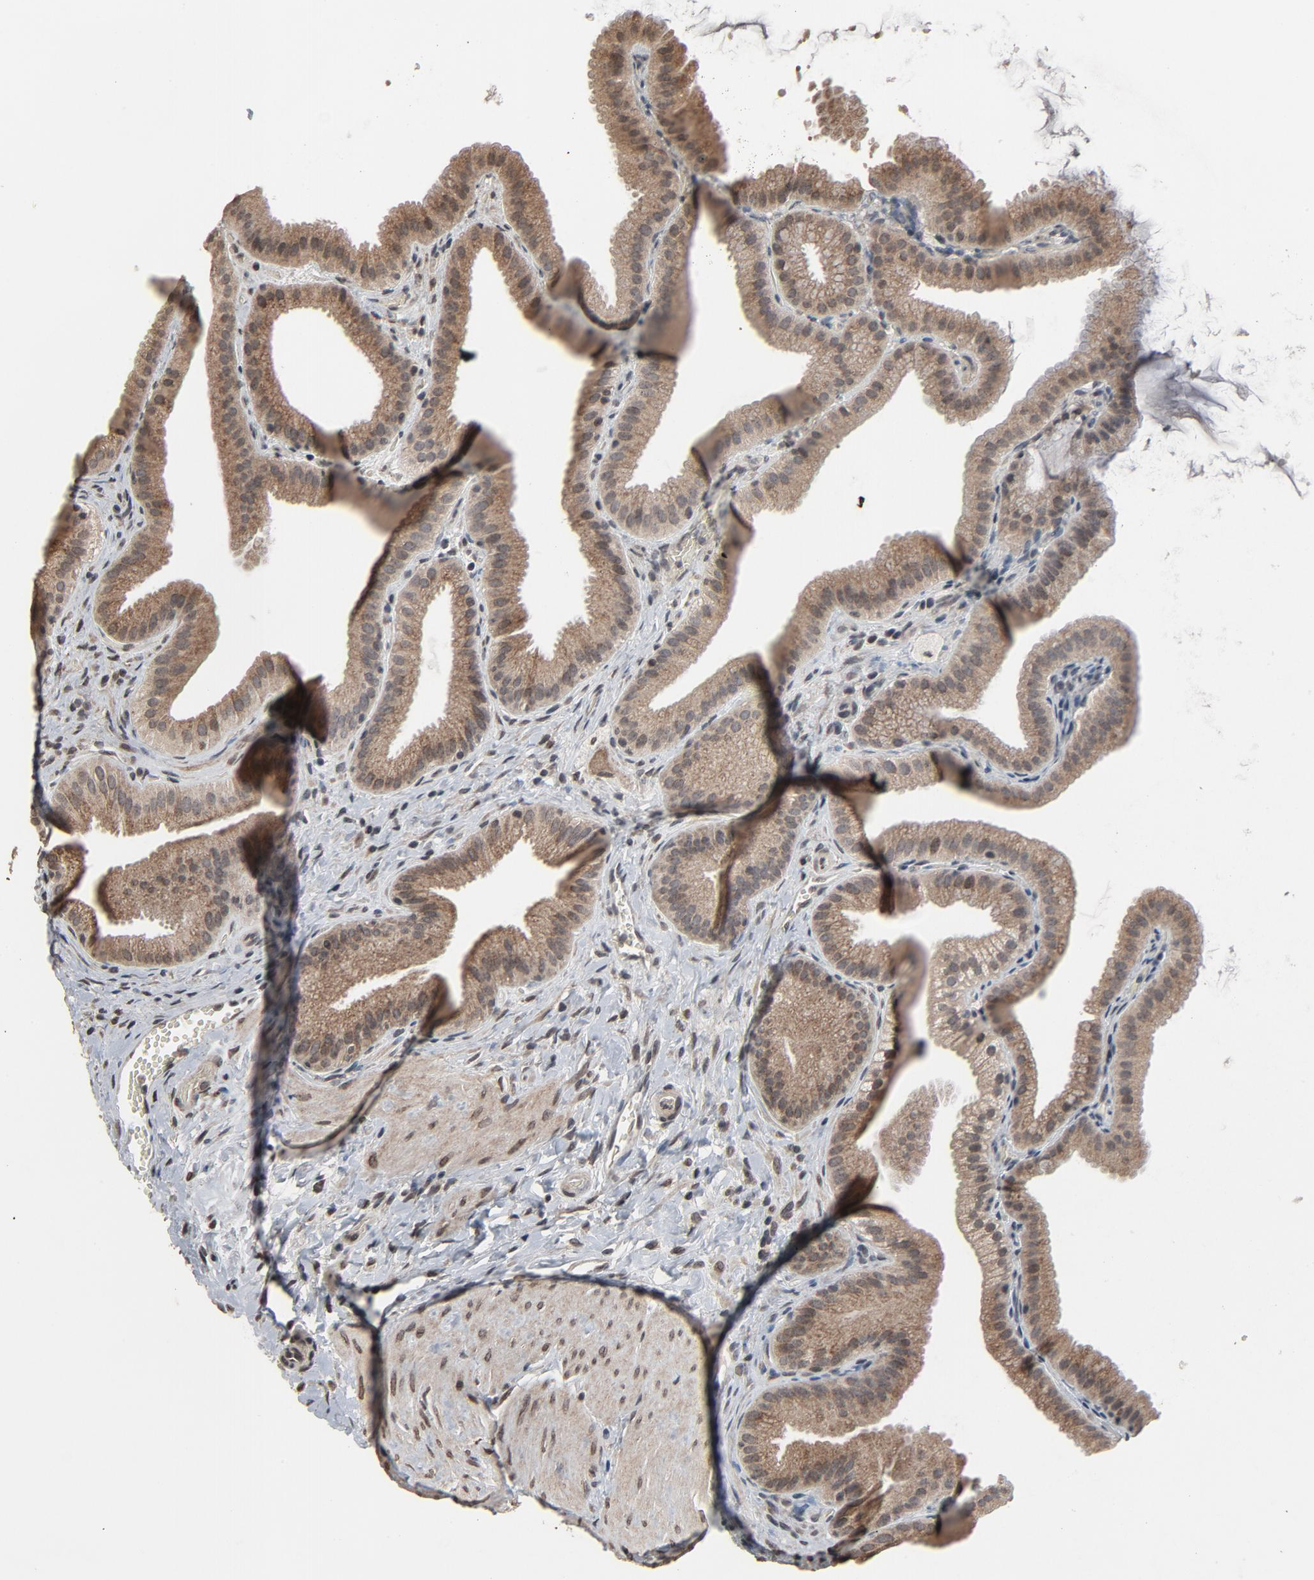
{"staining": {"intensity": "moderate", "quantity": ">75%", "location": "cytoplasmic/membranous,nuclear"}, "tissue": "gallbladder", "cell_type": "Glandular cells", "image_type": "normal", "snomed": [{"axis": "morphology", "description": "Normal tissue, NOS"}, {"axis": "topography", "description": "Gallbladder"}], "caption": "Brown immunohistochemical staining in unremarkable human gallbladder demonstrates moderate cytoplasmic/membranous,nuclear positivity in approximately >75% of glandular cells.", "gene": "POM121", "patient": {"sex": "female", "age": 63}}